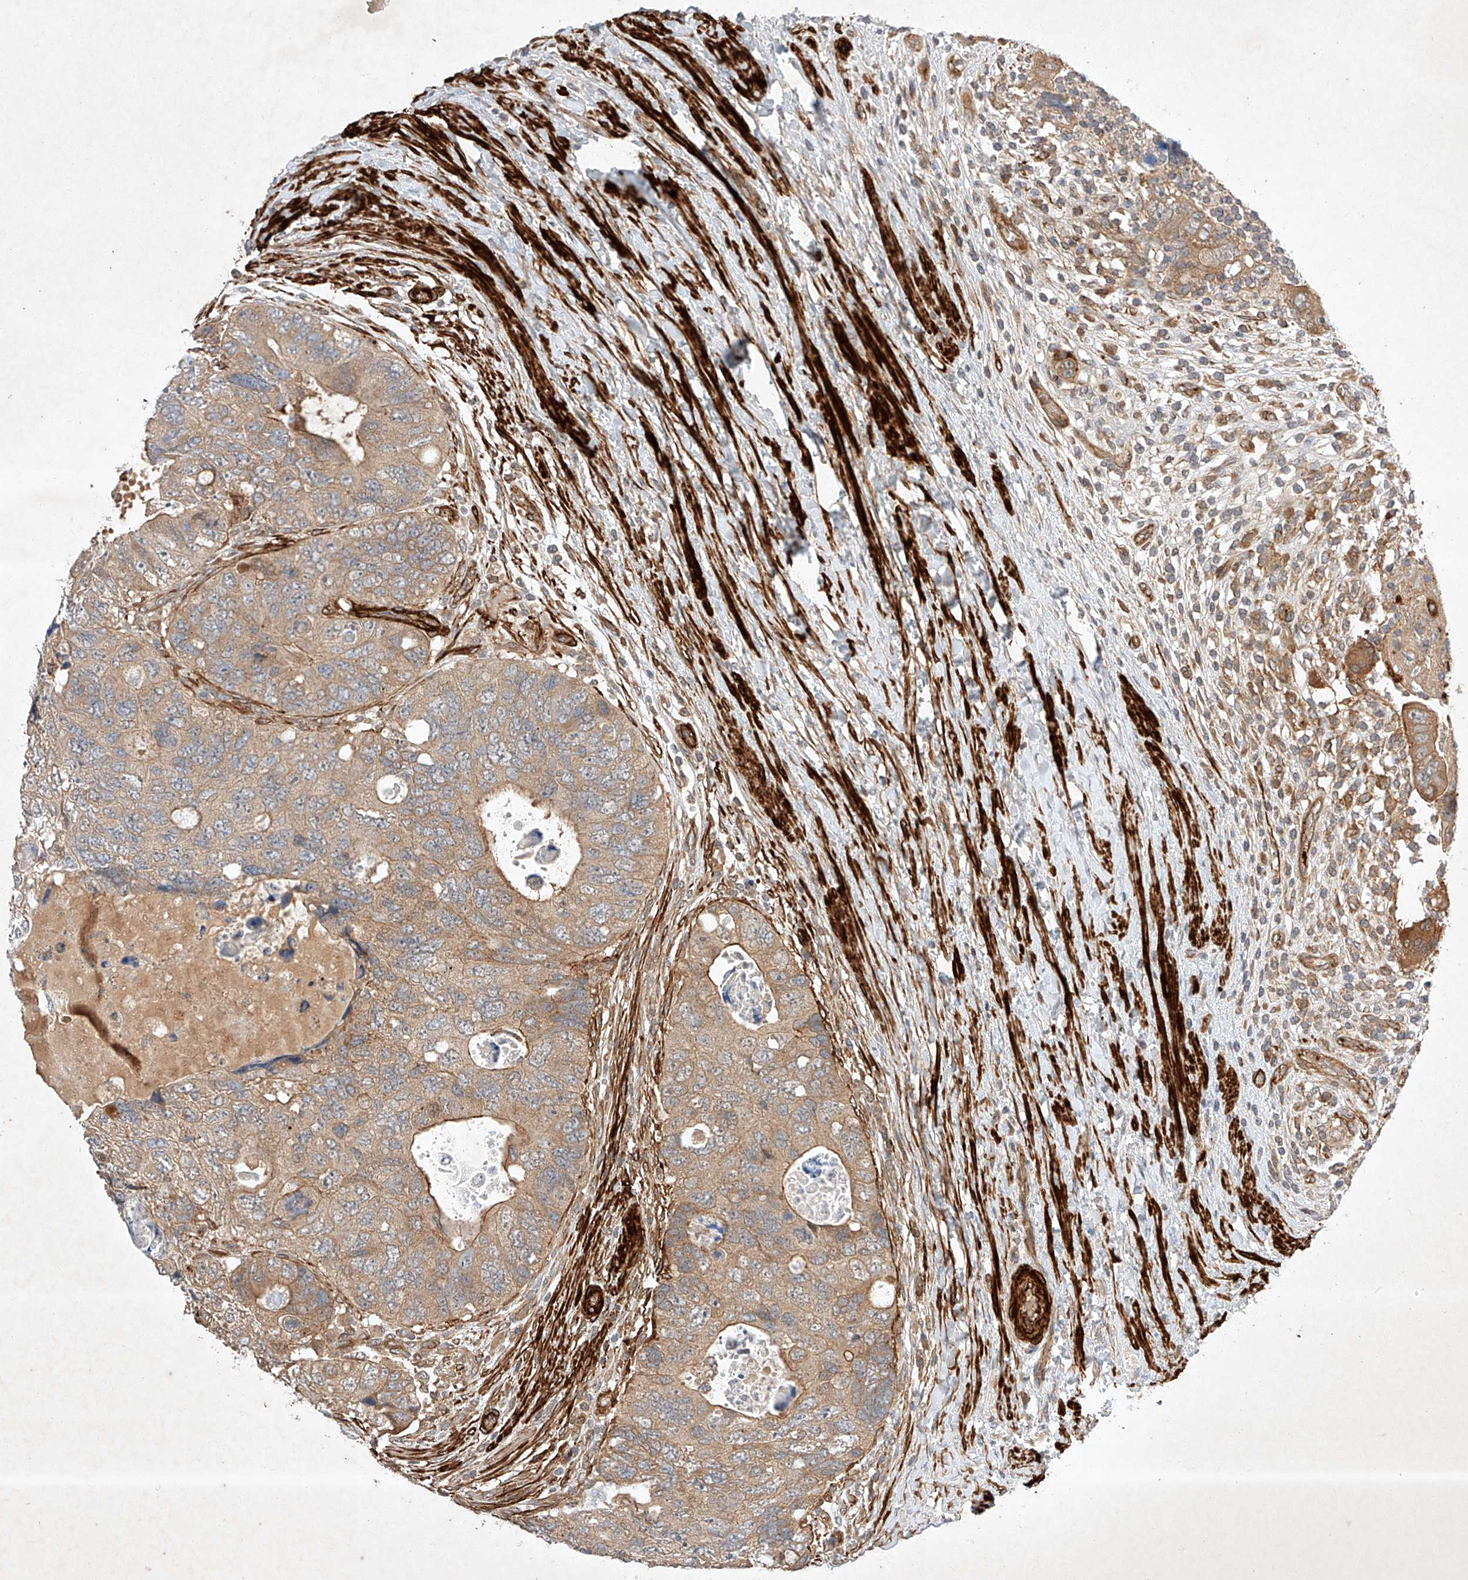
{"staining": {"intensity": "moderate", "quantity": "25%-75%", "location": "cytoplasmic/membranous"}, "tissue": "colorectal cancer", "cell_type": "Tumor cells", "image_type": "cancer", "snomed": [{"axis": "morphology", "description": "Adenocarcinoma, NOS"}, {"axis": "topography", "description": "Rectum"}], "caption": "Moderate cytoplasmic/membranous expression is appreciated in about 25%-75% of tumor cells in colorectal cancer. (DAB (3,3'-diaminobenzidine) = brown stain, brightfield microscopy at high magnification).", "gene": "ARHGAP33", "patient": {"sex": "male", "age": 59}}